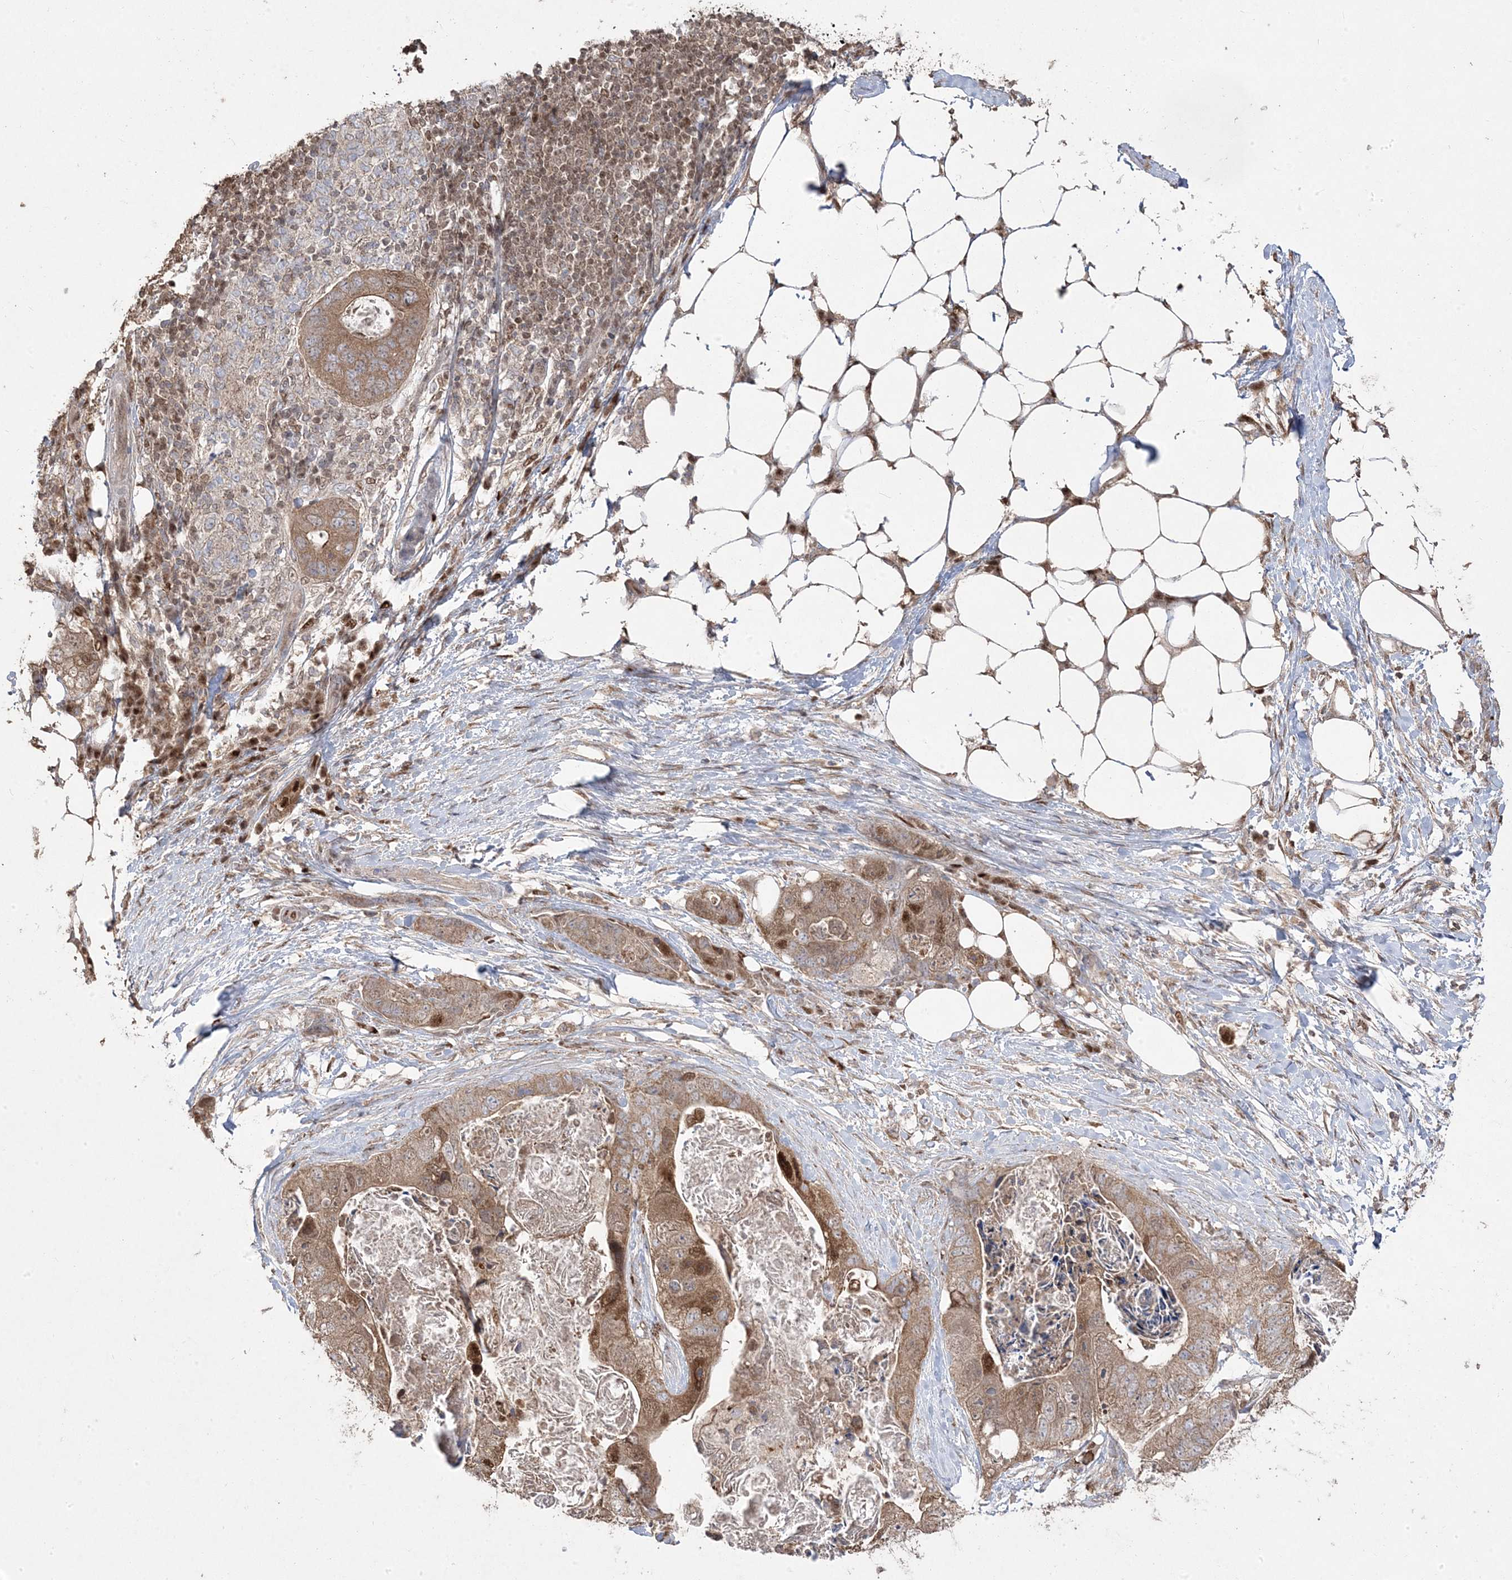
{"staining": {"intensity": "moderate", "quantity": ">75%", "location": "cytoplasmic/membranous,nuclear"}, "tissue": "stomach cancer", "cell_type": "Tumor cells", "image_type": "cancer", "snomed": [{"axis": "morphology", "description": "Adenocarcinoma, NOS"}, {"axis": "topography", "description": "Stomach"}], "caption": "A micrograph showing moderate cytoplasmic/membranous and nuclear expression in about >75% of tumor cells in adenocarcinoma (stomach), as visualized by brown immunohistochemical staining.", "gene": "PPOX", "patient": {"sex": "female", "age": 89}}